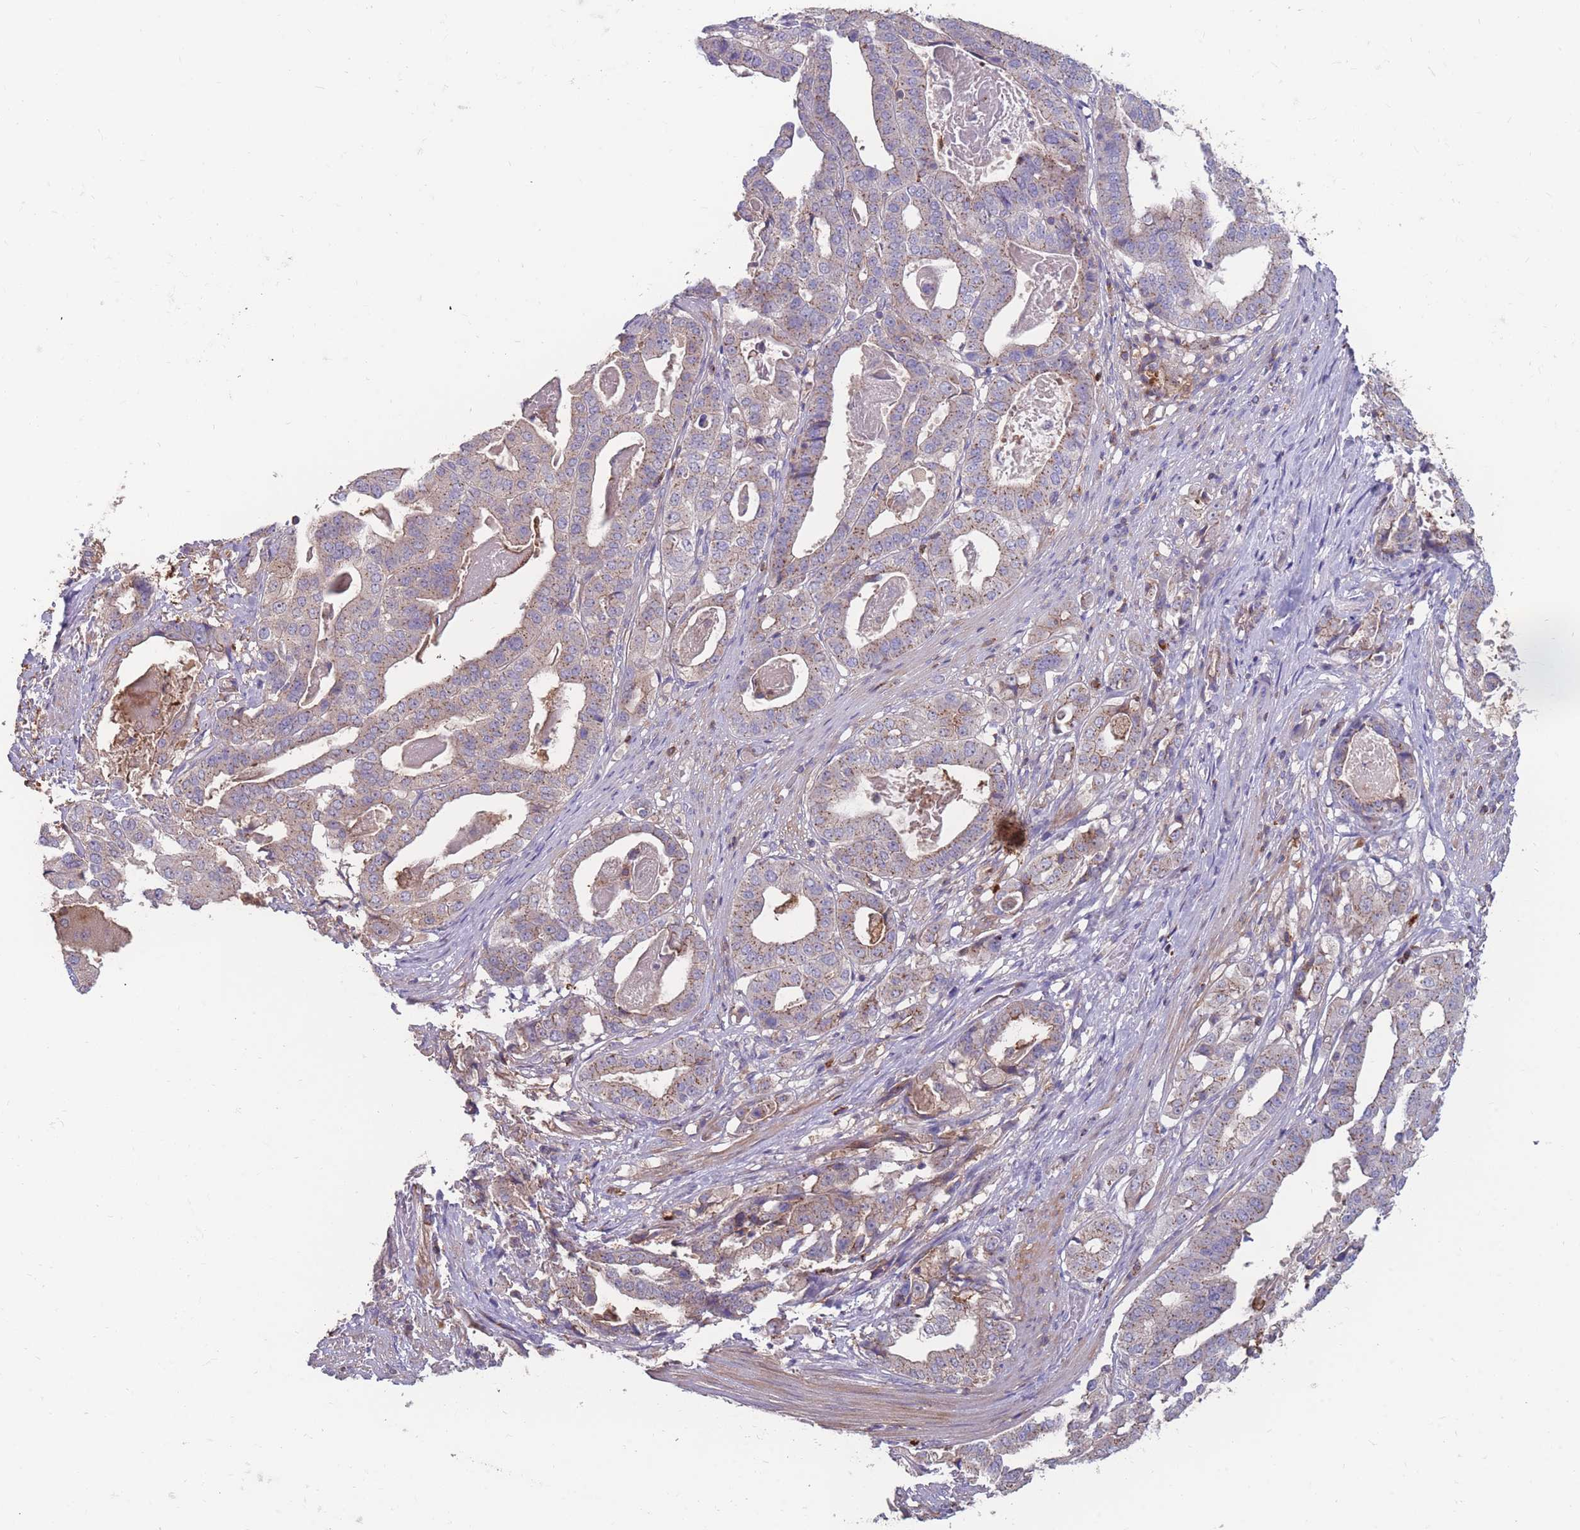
{"staining": {"intensity": "weak", "quantity": "<25%", "location": "cytoplasmic/membranous"}, "tissue": "stomach cancer", "cell_type": "Tumor cells", "image_type": "cancer", "snomed": [{"axis": "morphology", "description": "Adenocarcinoma, NOS"}, {"axis": "topography", "description": "Stomach"}], "caption": "Adenocarcinoma (stomach) stained for a protein using immunohistochemistry demonstrates no staining tumor cells.", "gene": "CD33", "patient": {"sex": "male", "age": 48}}